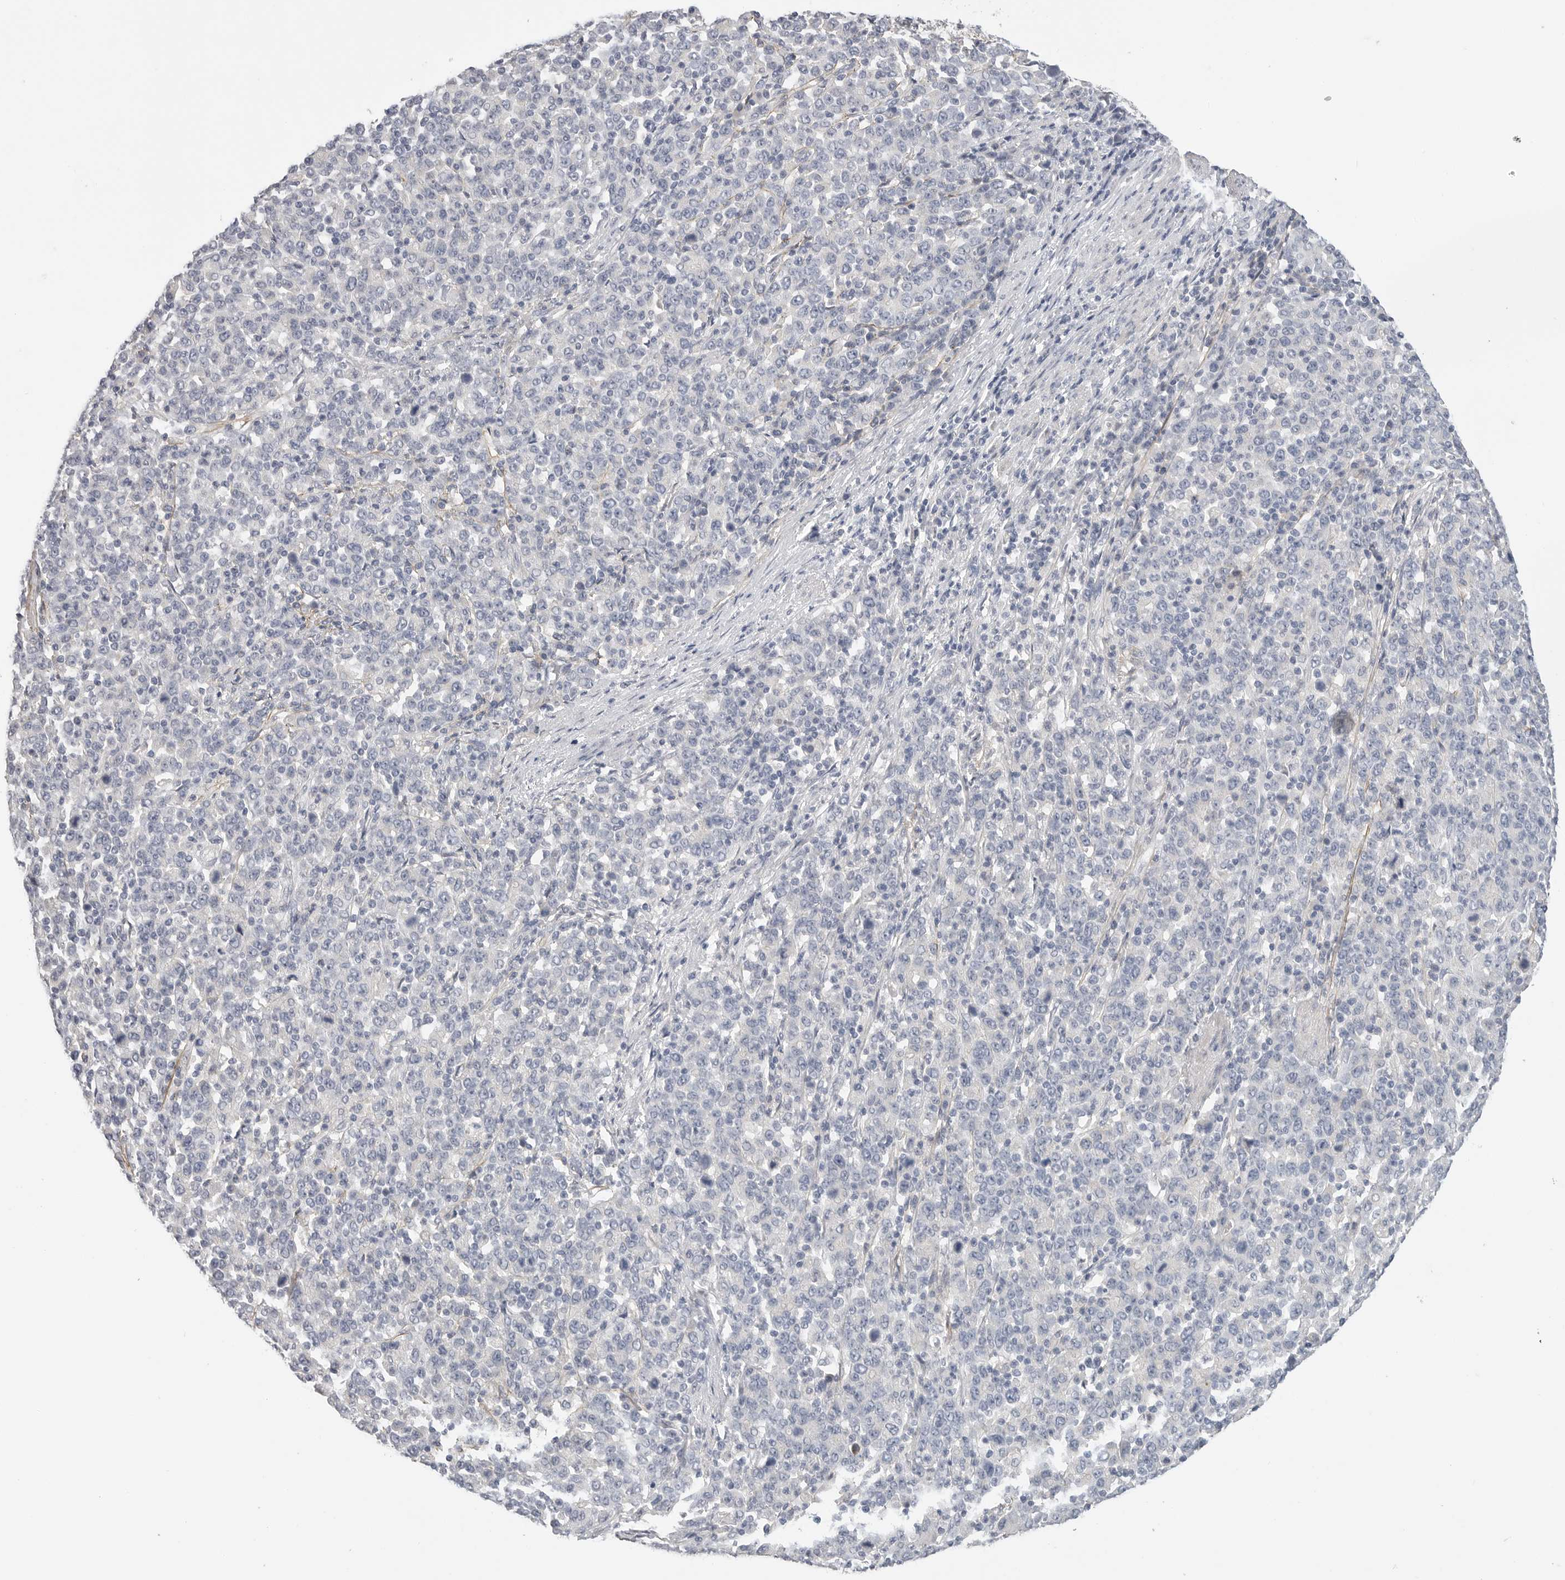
{"staining": {"intensity": "negative", "quantity": "none", "location": "none"}, "tissue": "stomach cancer", "cell_type": "Tumor cells", "image_type": "cancer", "snomed": [{"axis": "morphology", "description": "Adenocarcinoma, NOS"}, {"axis": "topography", "description": "Stomach, upper"}], "caption": "DAB immunohistochemical staining of stomach cancer (adenocarcinoma) exhibits no significant staining in tumor cells.", "gene": "FBN2", "patient": {"sex": "male", "age": 69}}